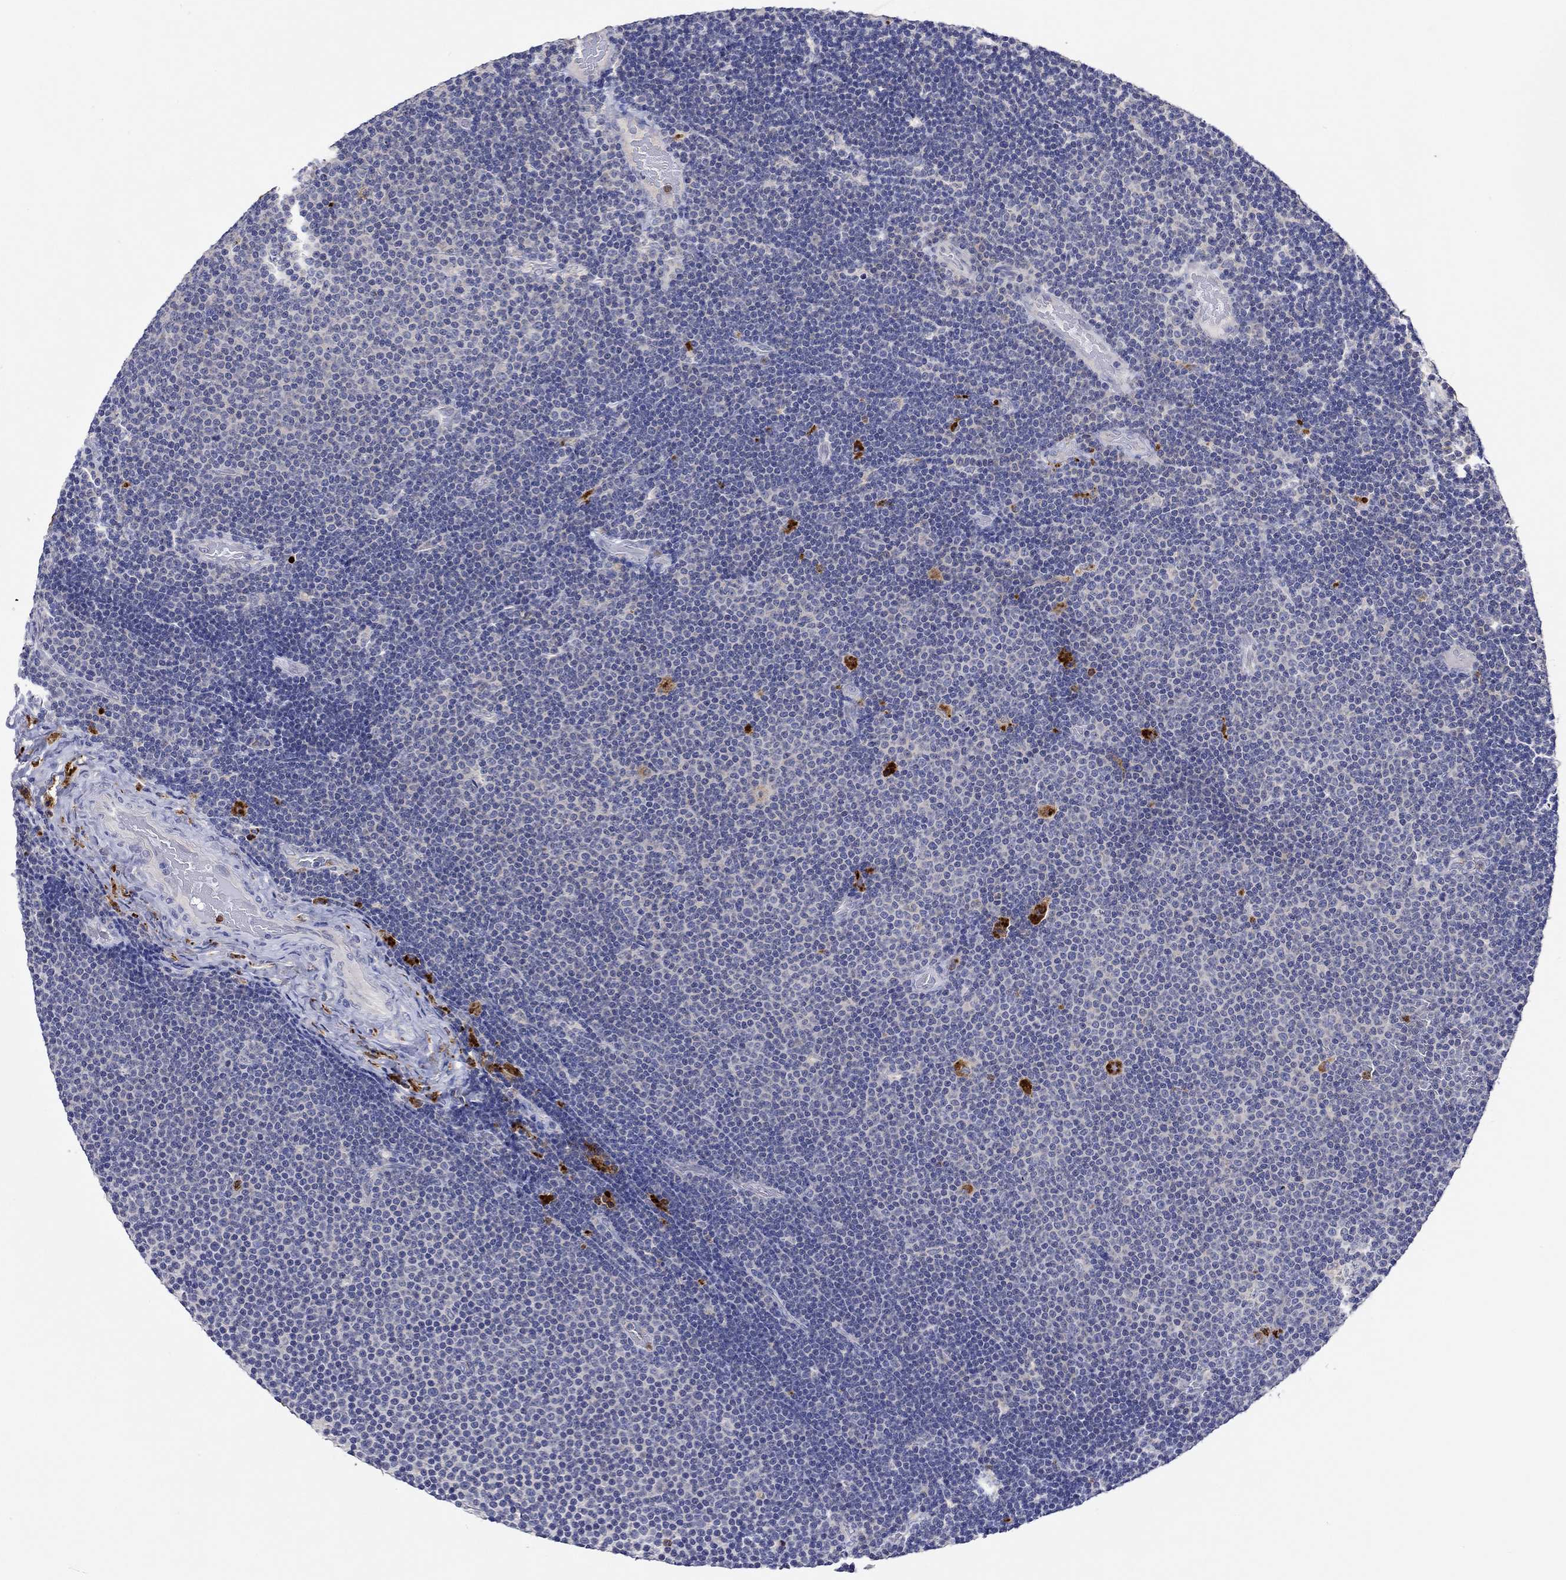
{"staining": {"intensity": "negative", "quantity": "none", "location": "none"}, "tissue": "lymphoma", "cell_type": "Tumor cells", "image_type": "cancer", "snomed": [{"axis": "morphology", "description": "Malignant lymphoma, non-Hodgkin's type, Low grade"}, {"axis": "topography", "description": "Brain"}], "caption": "High magnification brightfield microscopy of malignant lymphoma, non-Hodgkin's type (low-grade) stained with DAB (3,3'-diaminobenzidine) (brown) and counterstained with hematoxylin (blue): tumor cells show no significant positivity.", "gene": "CHIT1", "patient": {"sex": "female", "age": 66}}